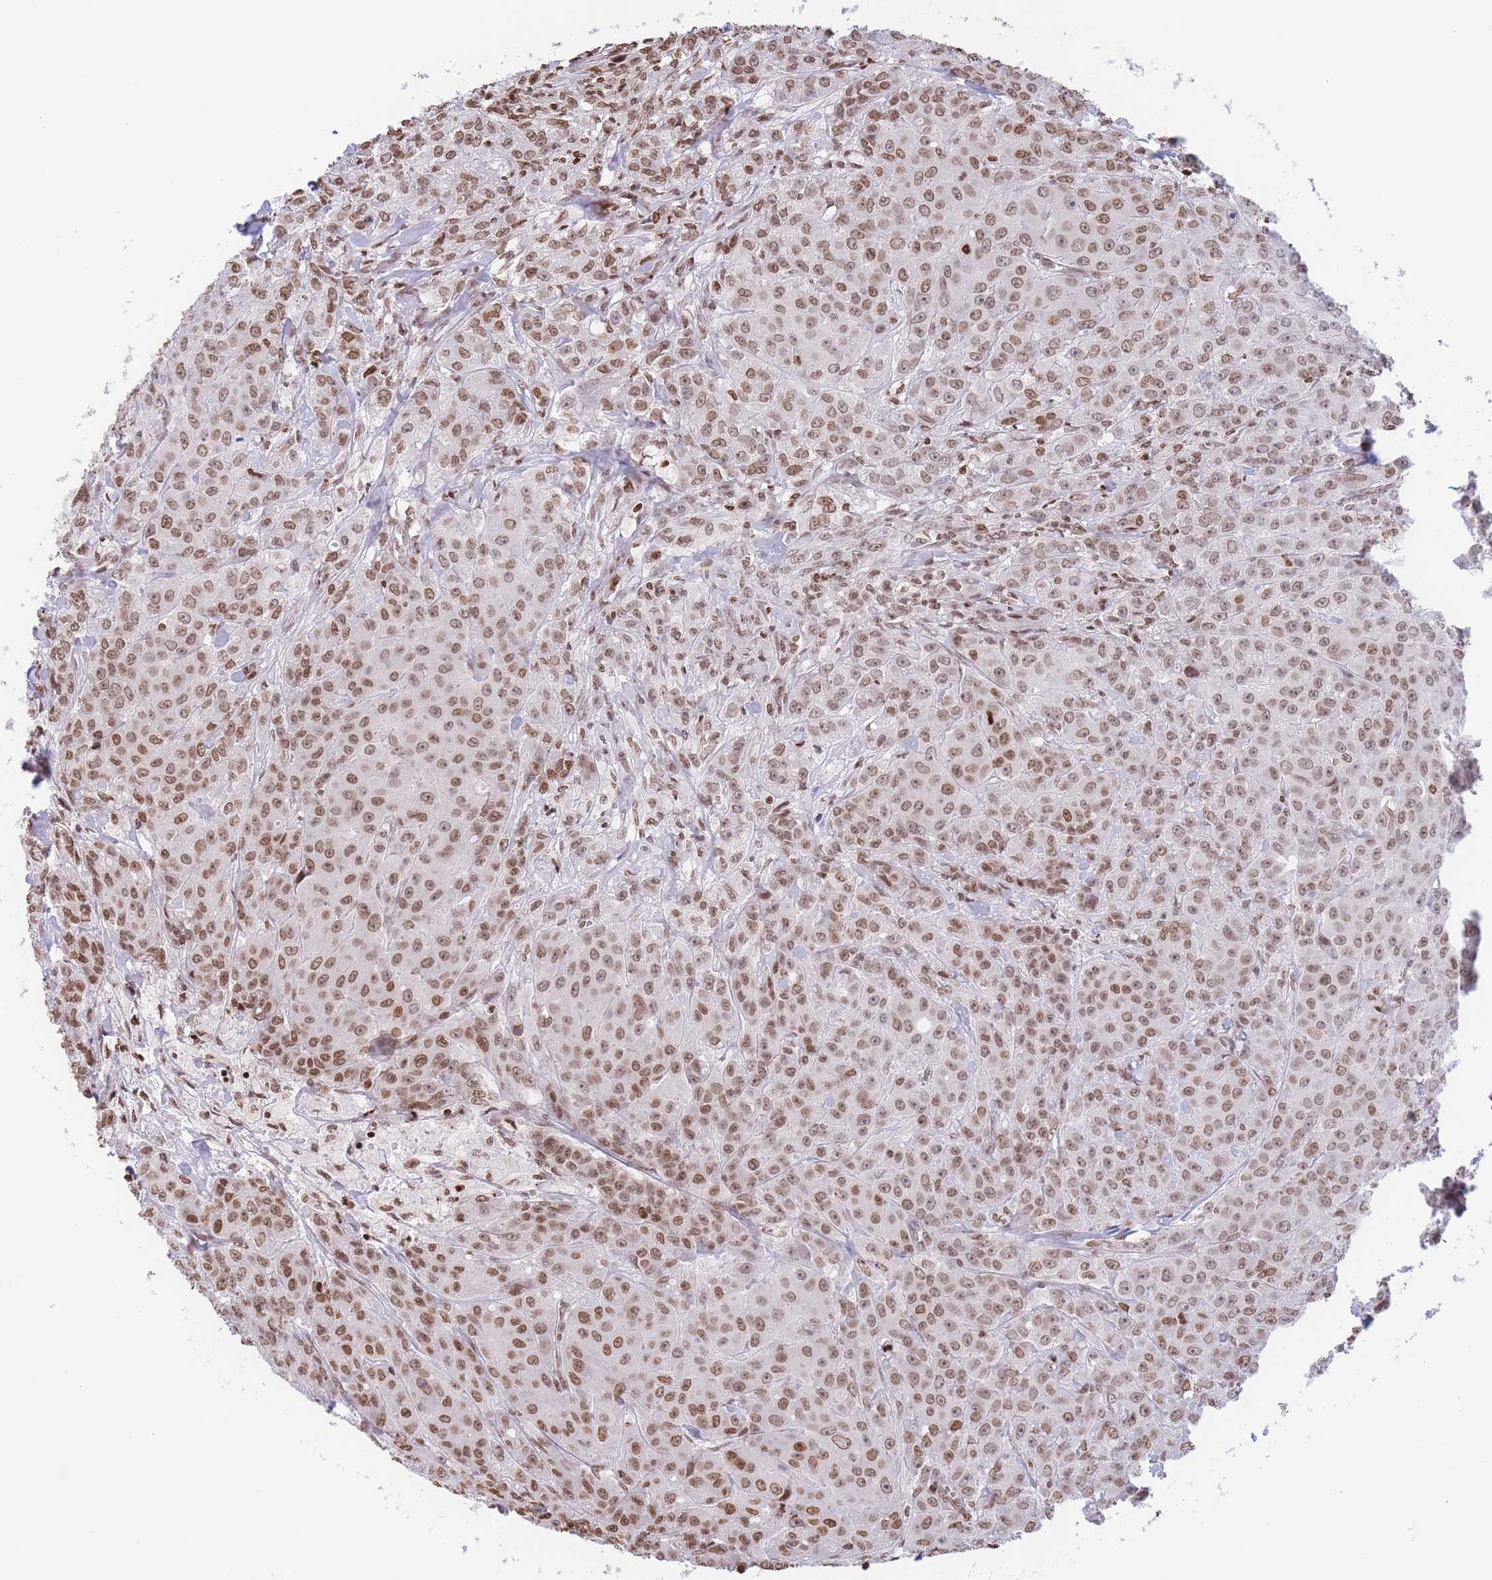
{"staining": {"intensity": "moderate", "quantity": ">75%", "location": "nuclear"}, "tissue": "breast cancer", "cell_type": "Tumor cells", "image_type": "cancer", "snomed": [{"axis": "morphology", "description": "Duct carcinoma"}, {"axis": "topography", "description": "Breast"}], "caption": "Human breast invasive ductal carcinoma stained with a brown dye demonstrates moderate nuclear positive positivity in approximately >75% of tumor cells.", "gene": "H2BC11", "patient": {"sex": "female", "age": 43}}